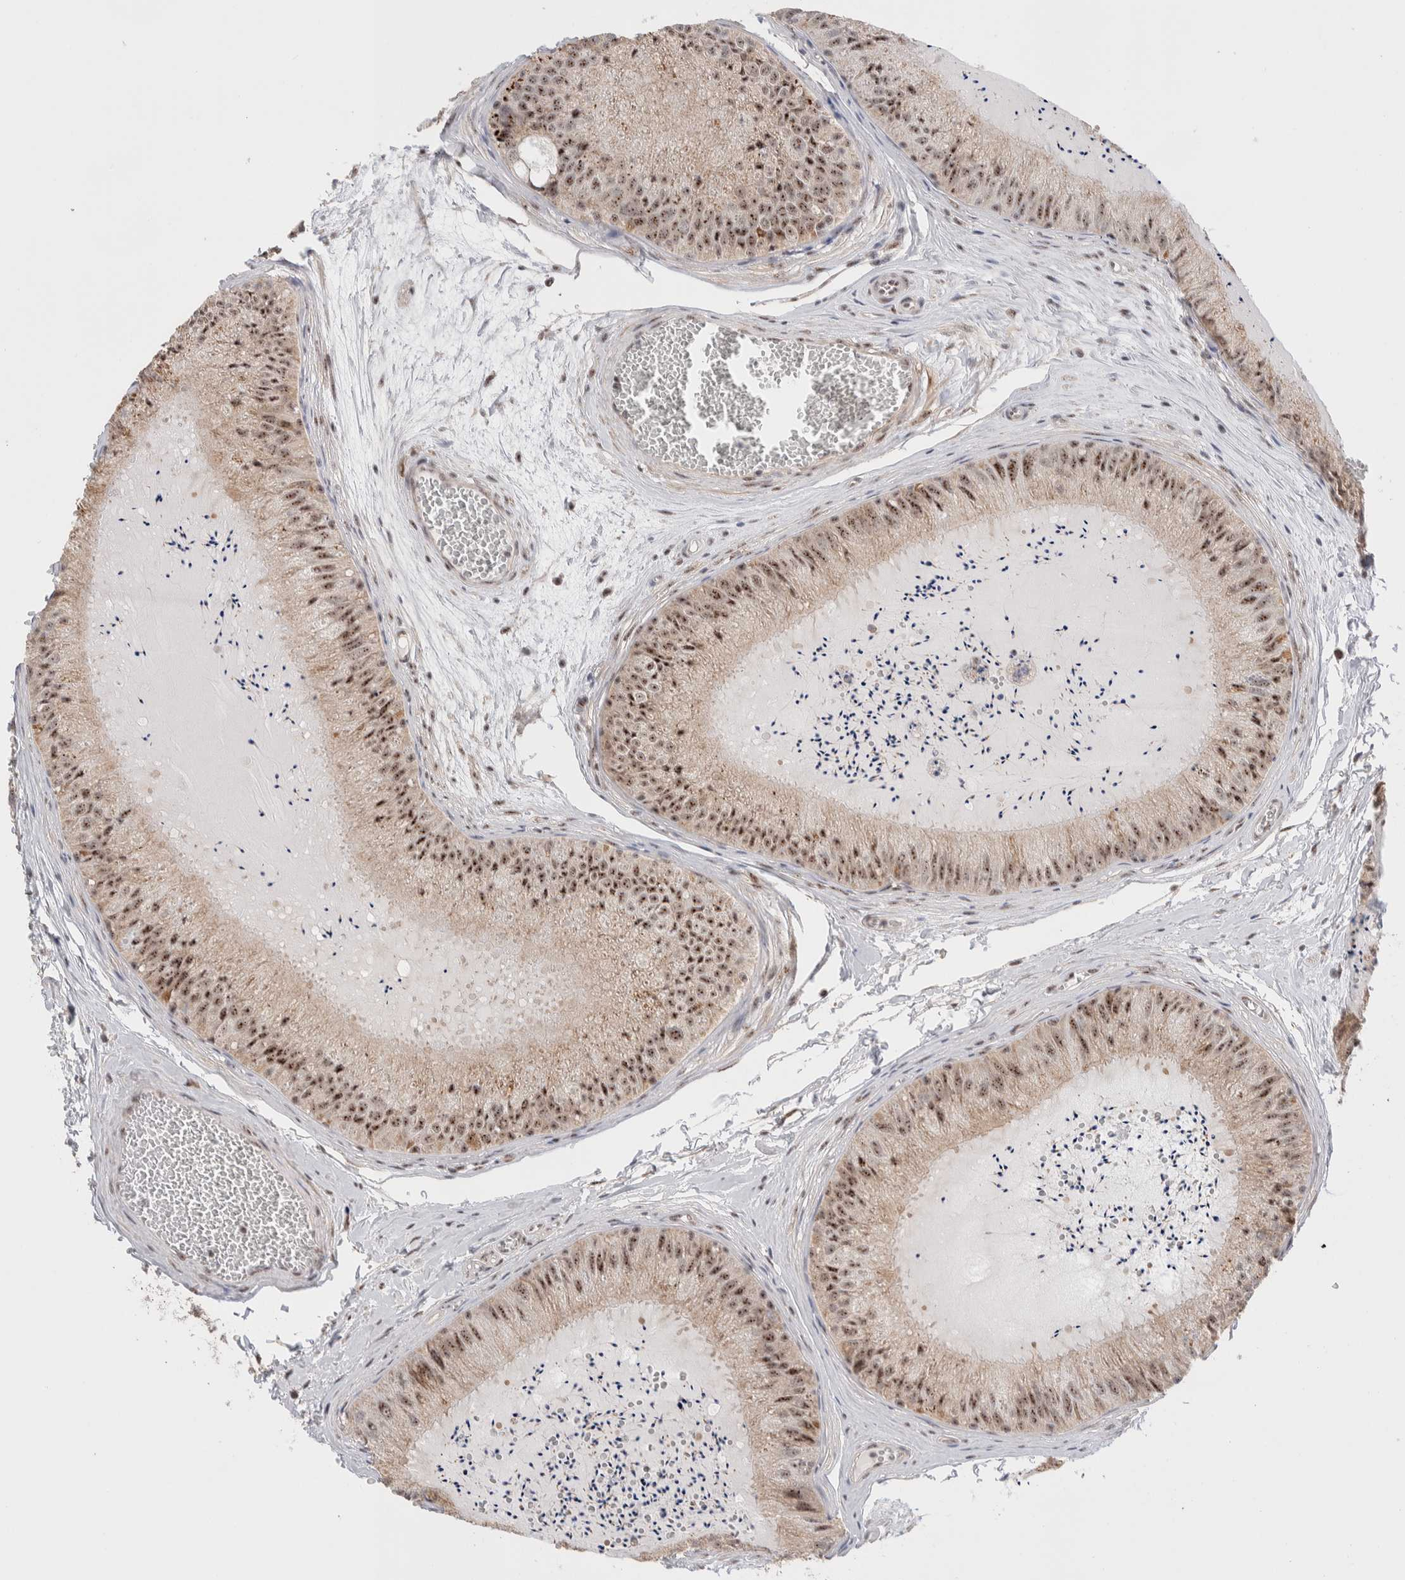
{"staining": {"intensity": "moderate", "quantity": ">75%", "location": "cytoplasmic/membranous,nuclear"}, "tissue": "epididymis", "cell_type": "Glandular cells", "image_type": "normal", "snomed": [{"axis": "morphology", "description": "Normal tissue, NOS"}, {"axis": "topography", "description": "Epididymis"}], "caption": "Unremarkable epididymis was stained to show a protein in brown. There is medium levels of moderate cytoplasmic/membranous,nuclear staining in about >75% of glandular cells. (Stains: DAB (3,3'-diaminobenzidine) in brown, nuclei in blue, Microscopy: brightfield microscopy at high magnification).", "gene": "ZNF695", "patient": {"sex": "male", "age": 31}}